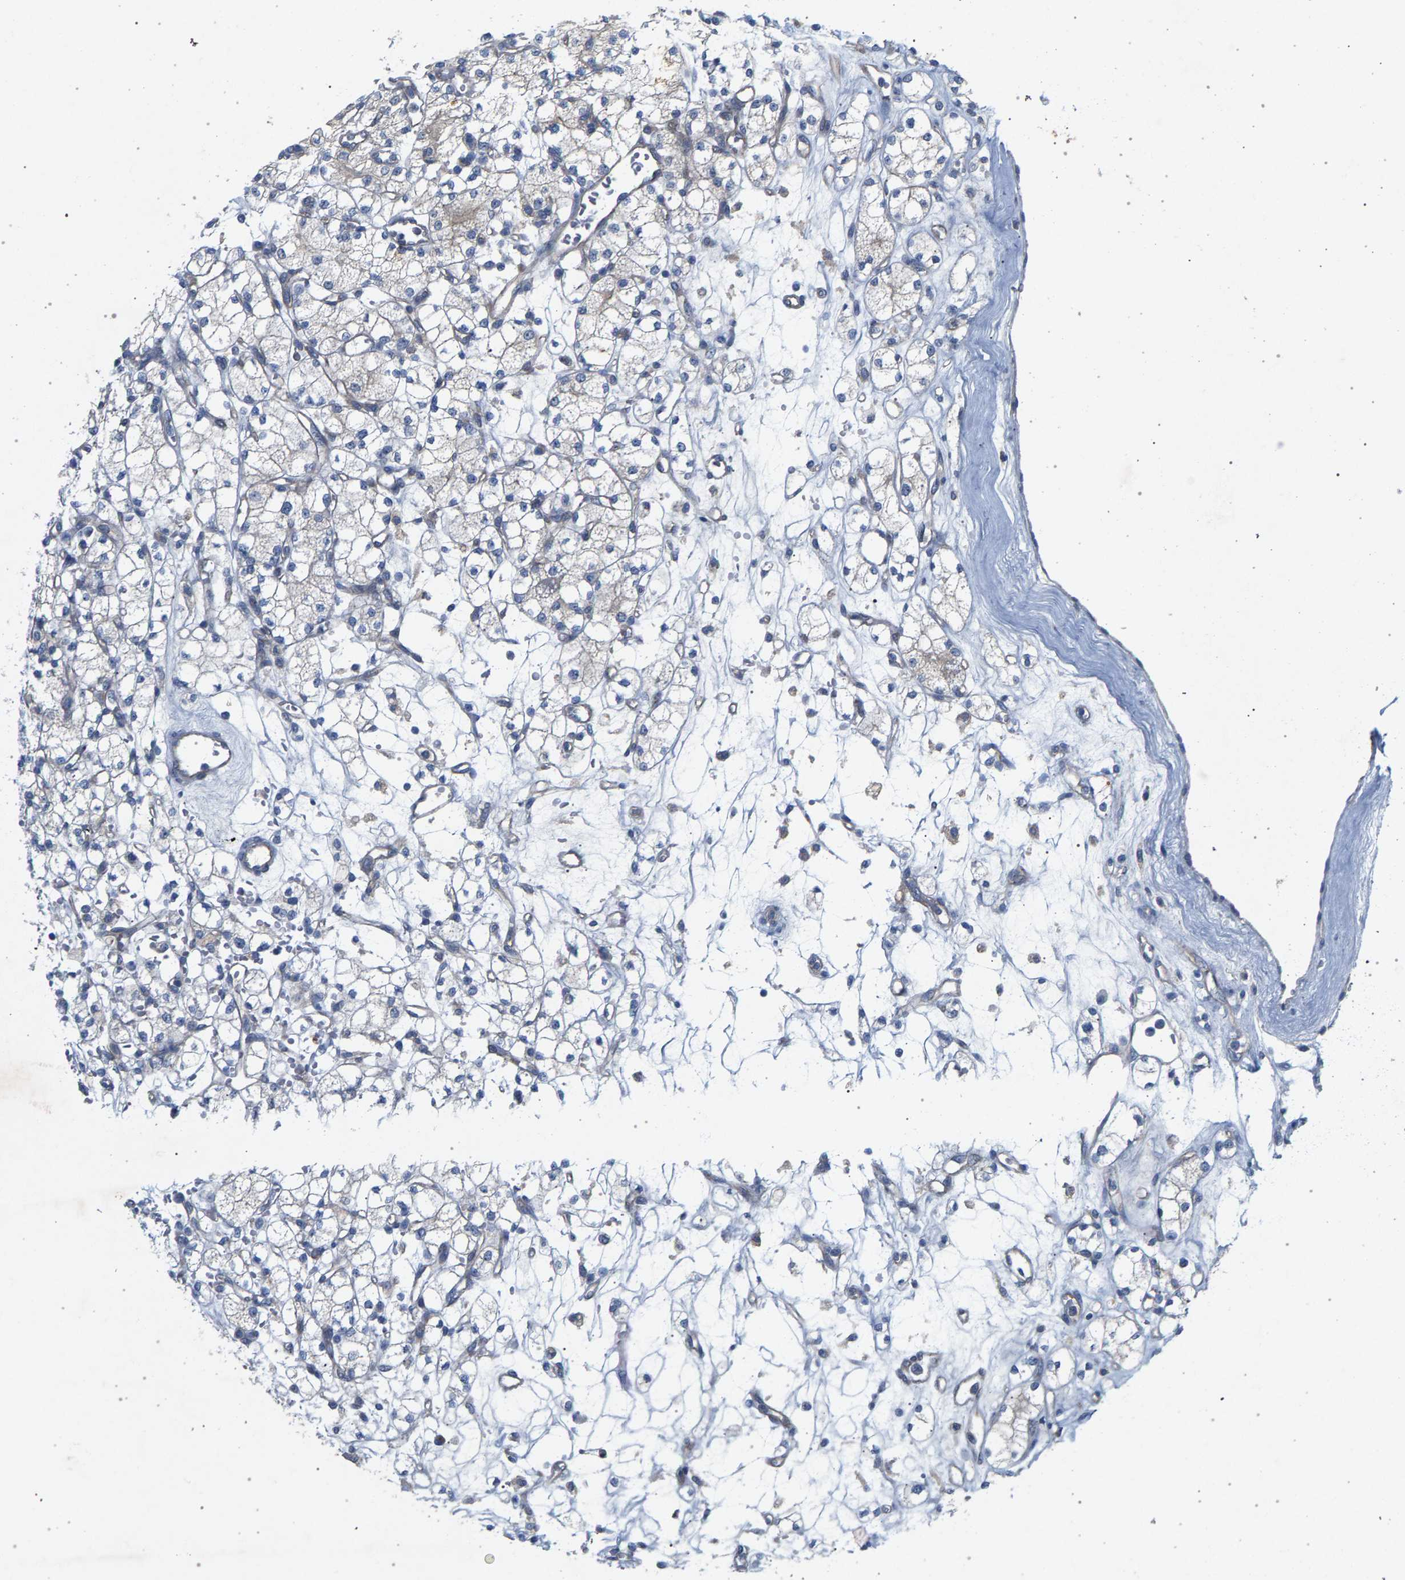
{"staining": {"intensity": "negative", "quantity": "none", "location": "none"}, "tissue": "renal cancer", "cell_type": "Tumor cells", "image_type": "cancer", "snomed": [{"axis": "morphology", "description": "Adenocarcinoma, NOS"}, {"axis": "topography", "description": "Kidney"}], "caption": "Tumor cells show no significant staining in renal cancer (adenocarcinoma).", "gene": "MAMDC2", "patient": {"sex": "male", "age": 77}}